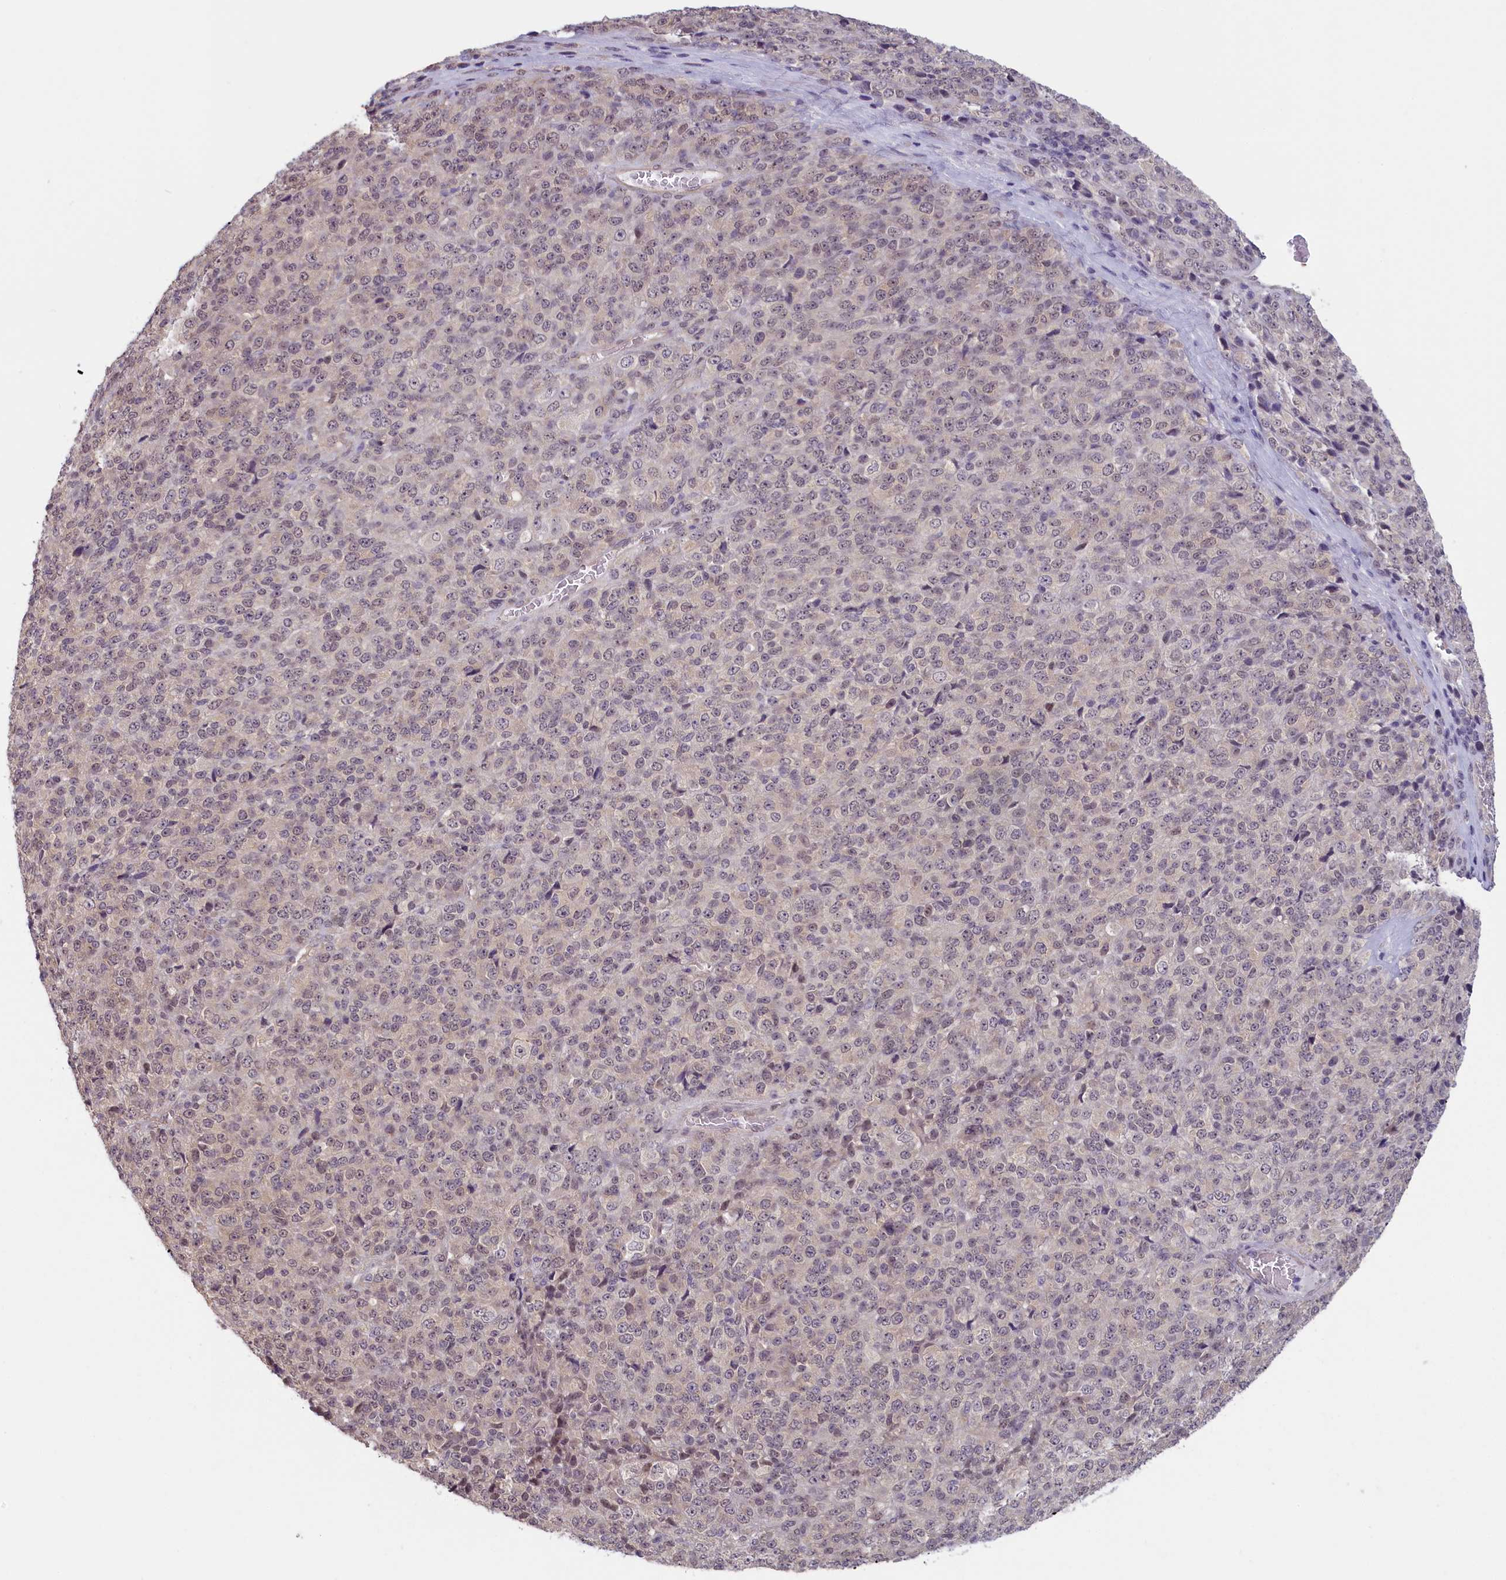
{"staining": {"intensity": "weak", "quantity": ">75%", "location": "nuclear"}, "tissue": "melanoma", "cell_type": "Tumor cells", "image_type": "cancer", "snomed": [{"axis": "morphology", "description": "Malignant melanoma, Metastatic site"}, {"axis": "topography", "description": "Brain"}], "caption": "Immunohistochemical staining of malignant melanoma (metastatic site) demonstrates low levels of weak nuclear protein positivity in approximately >75% of tumor cells.", "gene": "C19orf44", "patient": {"sex": "female", "age": 56}}